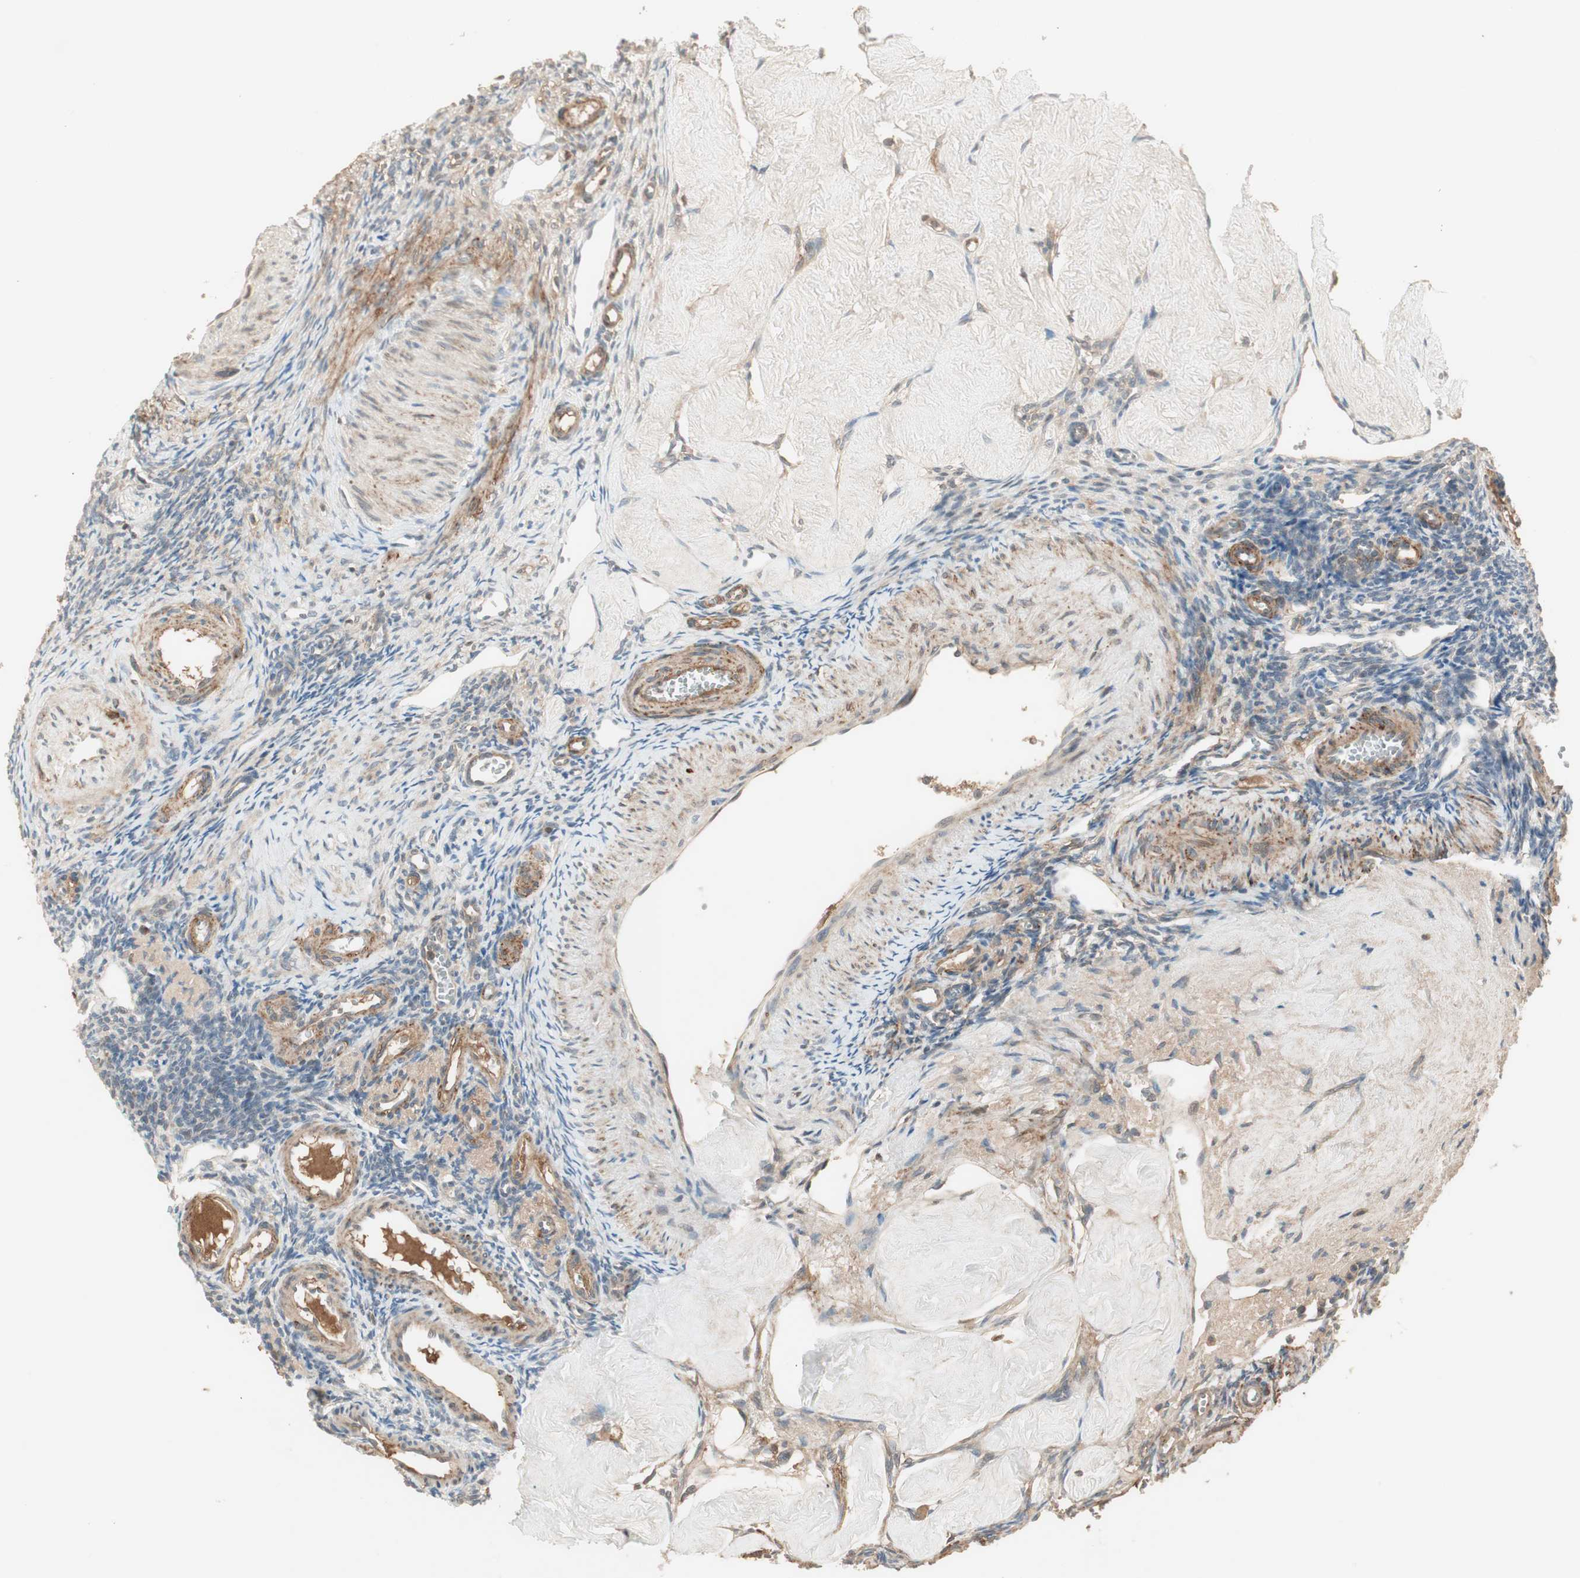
{"staining": {"intensity": "negative", "quantity": "none", "location": "none"}, "tissue": "ovary", "cell_type": "Ovarian stroma cells", "image_type": "normal", "snomed": [{"axis": "morphology", "description": "Normal tissue, NOS"}, {"axis": "topography", "description": "Ovary"}], "caption": "This is an IHC histopathology image of benign ovary. There is no positivity in ovarian stroma cells.", "gene": "RNGTT", "patient": {"sex": "female", "age": 33}}